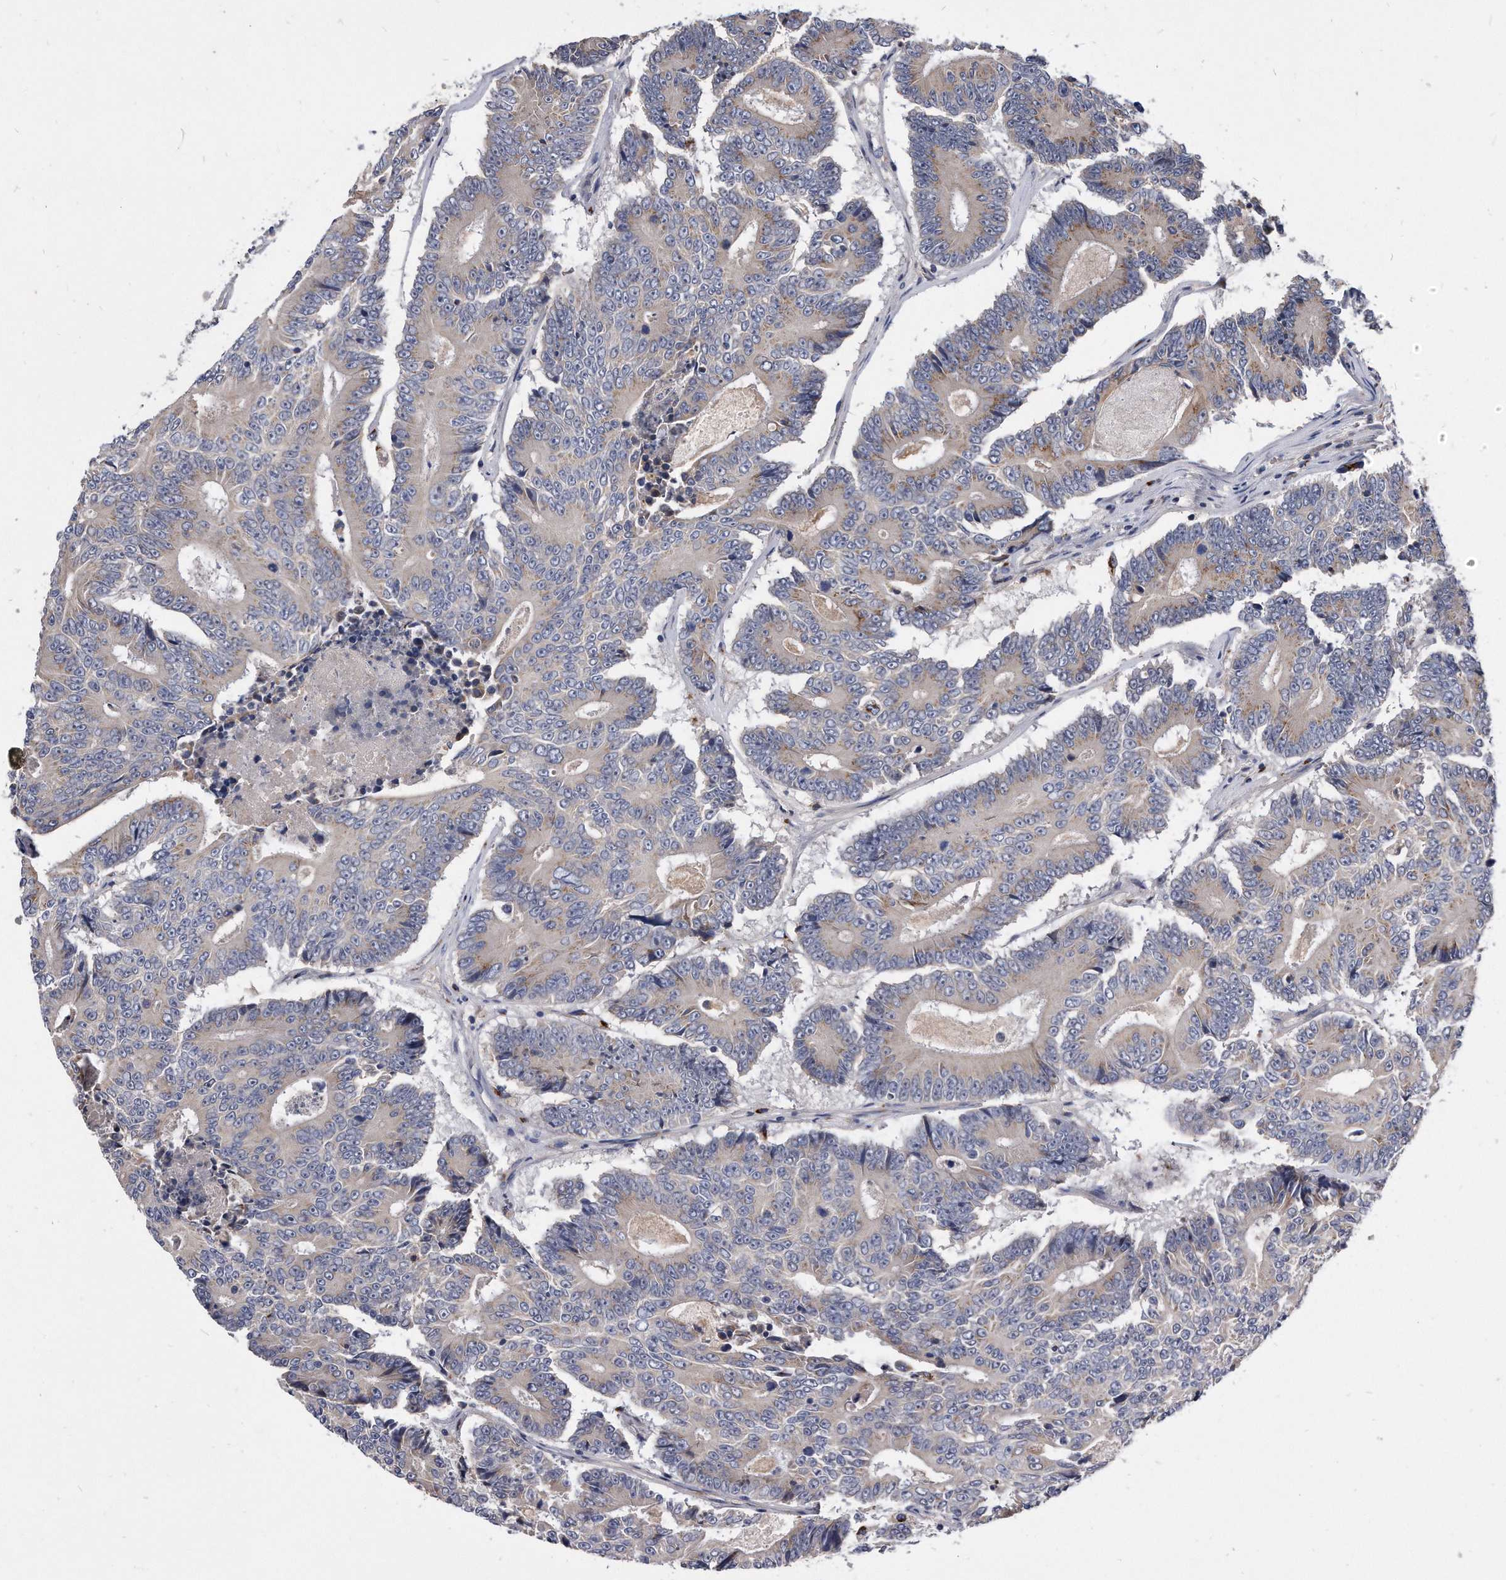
{"staining": {"intensity": "moderate", "quantity": "25%-75%", "location": "cytoplasmic/membranous"}, "tissue": "colorectal cancer", "cell_type": "Tumor cells", "image_type": "cancer", "snomed": [{"axis": "morphology", "description": "Adenocarcinoma, NOS"}, {"axis": "topography", "description": "Colon"}], "caption": "A high-resolution histopathology image shows immunohistochemistry (IHC) staining of adenocarcinoma (colorectal), which reveals moderate cytoplasmic/membranous positivity in approximately 25%-75% of tumor cells.", "gene": "MGAT4A", "patient": {"sex": "male", "age": 83}}